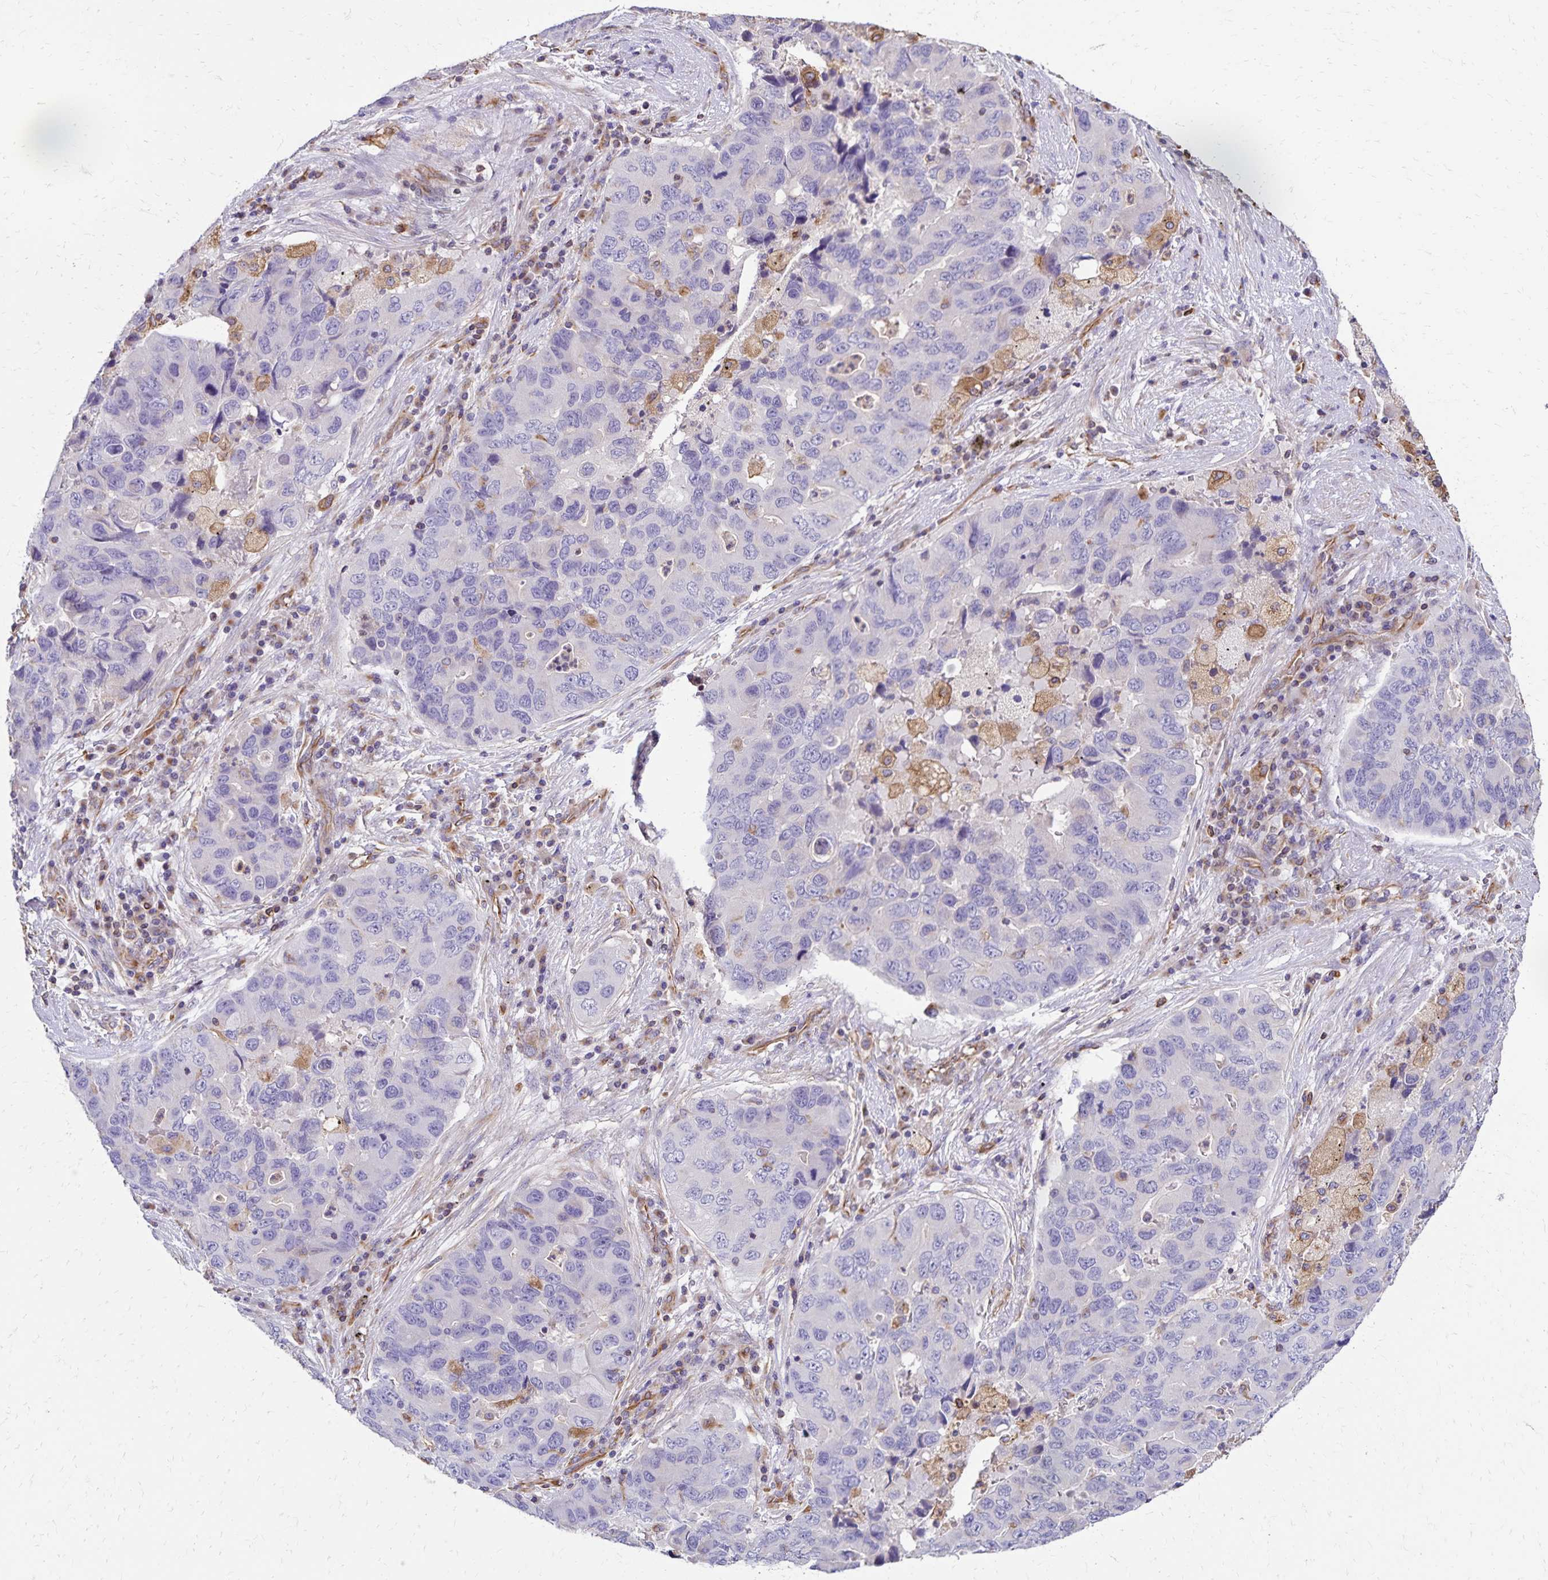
{"staining": {"intensity": "negative", "quantity": "none", "location": "none"}, "tissue": "lung cancer", "cell_type": "Tumor cells", "image_type": "cancer", "snomed": [{"axis": "morphology", "description": "Adenocarcinoma, NOS"}, {"axis": "morphology", "description": "Adenocarcinoma, metastatic, NOS"}, {"axis": "topography", "description": "Lymph node"}, {"axis": "topography", "description": "Lung"}], "caption": "A micrograph of metastatic adenocarcinoma (lung) stained for a protein reveals no brown staining in tumor cells.", "gene": "TRPV6", "patient": {"sex": "female", "age": 54}}